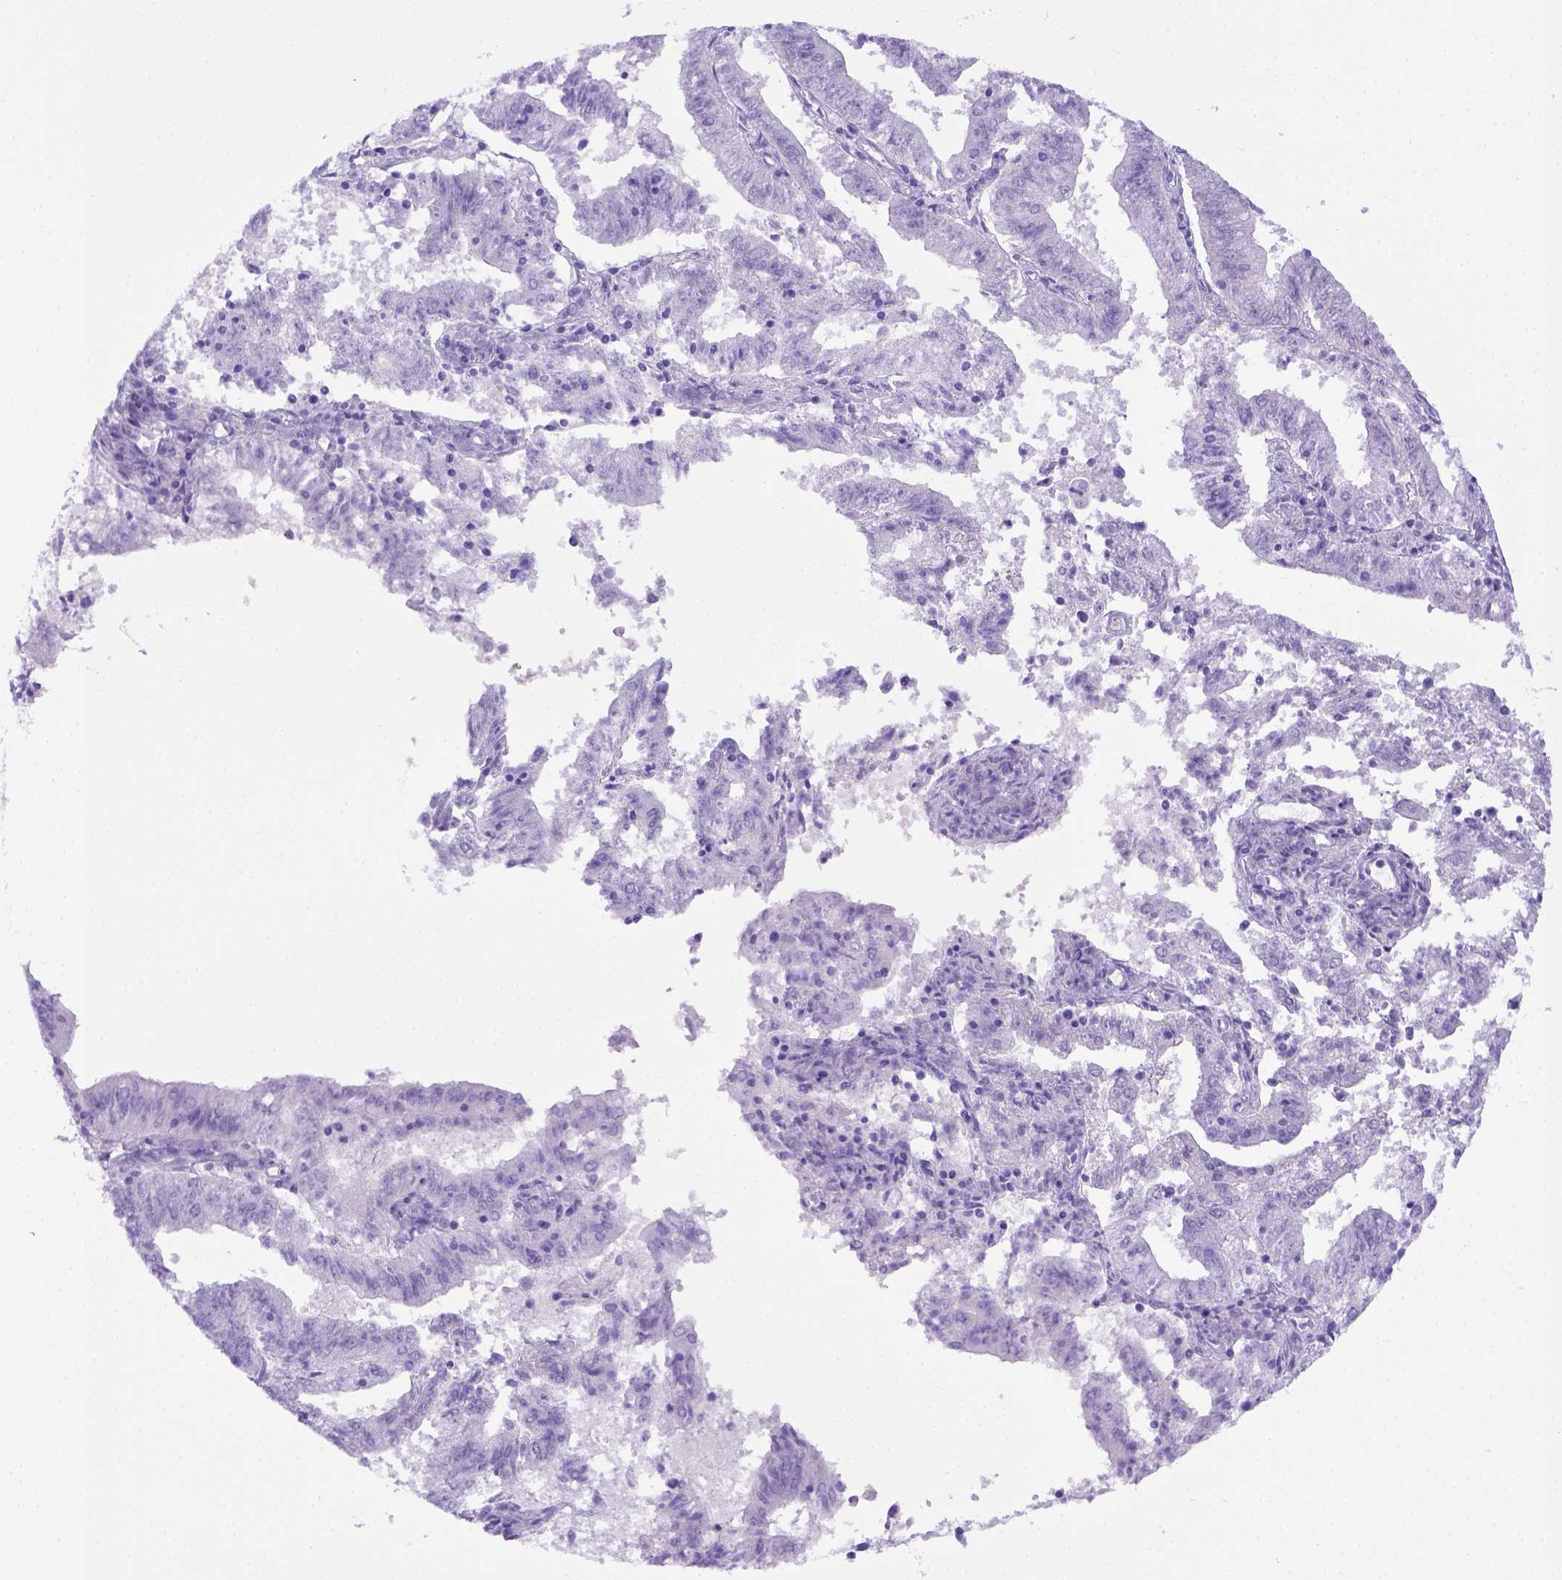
{"staining": {"intensity": "negative", "quantity": "none", "location": "none"}, "tissue": "endometrial cancer", "cell_type": "Tumor cells", "image_type": "cancer", "snomed": [{"axis": "morphology", "description": "Adenocarcinoma, NOS"}, {"axis": "topography", "description": "Endometrium"}], "caption": "Immunohistochemistry image of neoplastic tissue: human adenocarcinoma (endometrial) stained with DAB (3,3'-diaminobenzidine) demonstrates no significant protein positivity in tumor cells.", "gene": "ITIH4", "patient": {"sex": "female", "age": 82}}